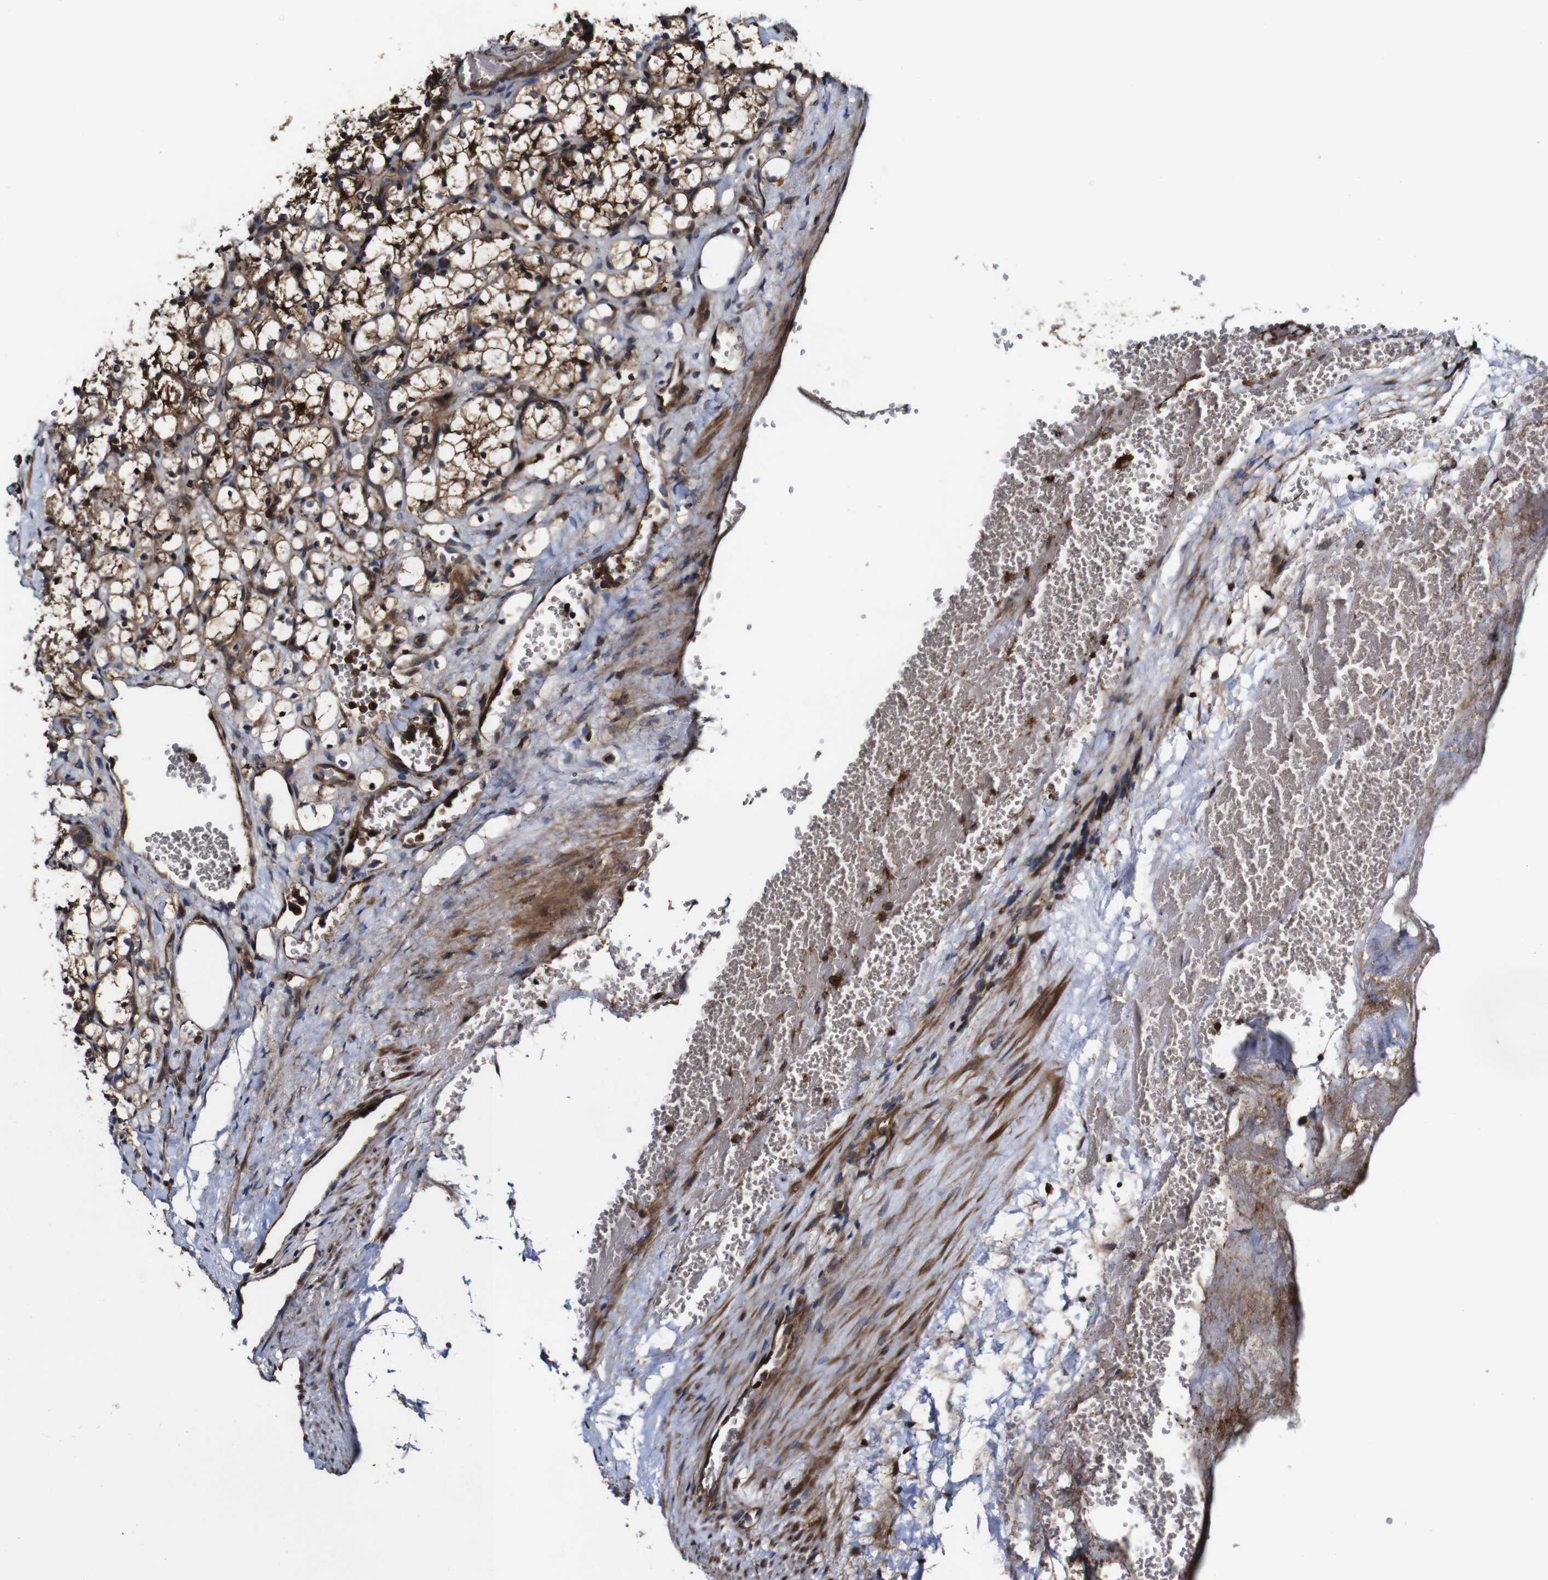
{"staining": {"intensity": "moderate", "quantity": ">75%", "location": "cytoplasmic/membranous"}, "tissue": "renal cancer", "cell_type": "Tumor cells", "image_type": "cancer", "snomed": [{"axis": "morphology", "description": "Adenocarcinoma, NOS"}, {"axis": "topography", "description": "Kidney"}], "caption": "Immunohistochemistry (IHC) (DAB (3,3'-diaminobenzidine)) staining of human adenocarcinoma (renal) exhibits moderate cytoplasmic/membranous protein positivity in approximately >75% of tumor cells.", "gene": "TNIK", "patient": {"sex": "female", "age": 69}}